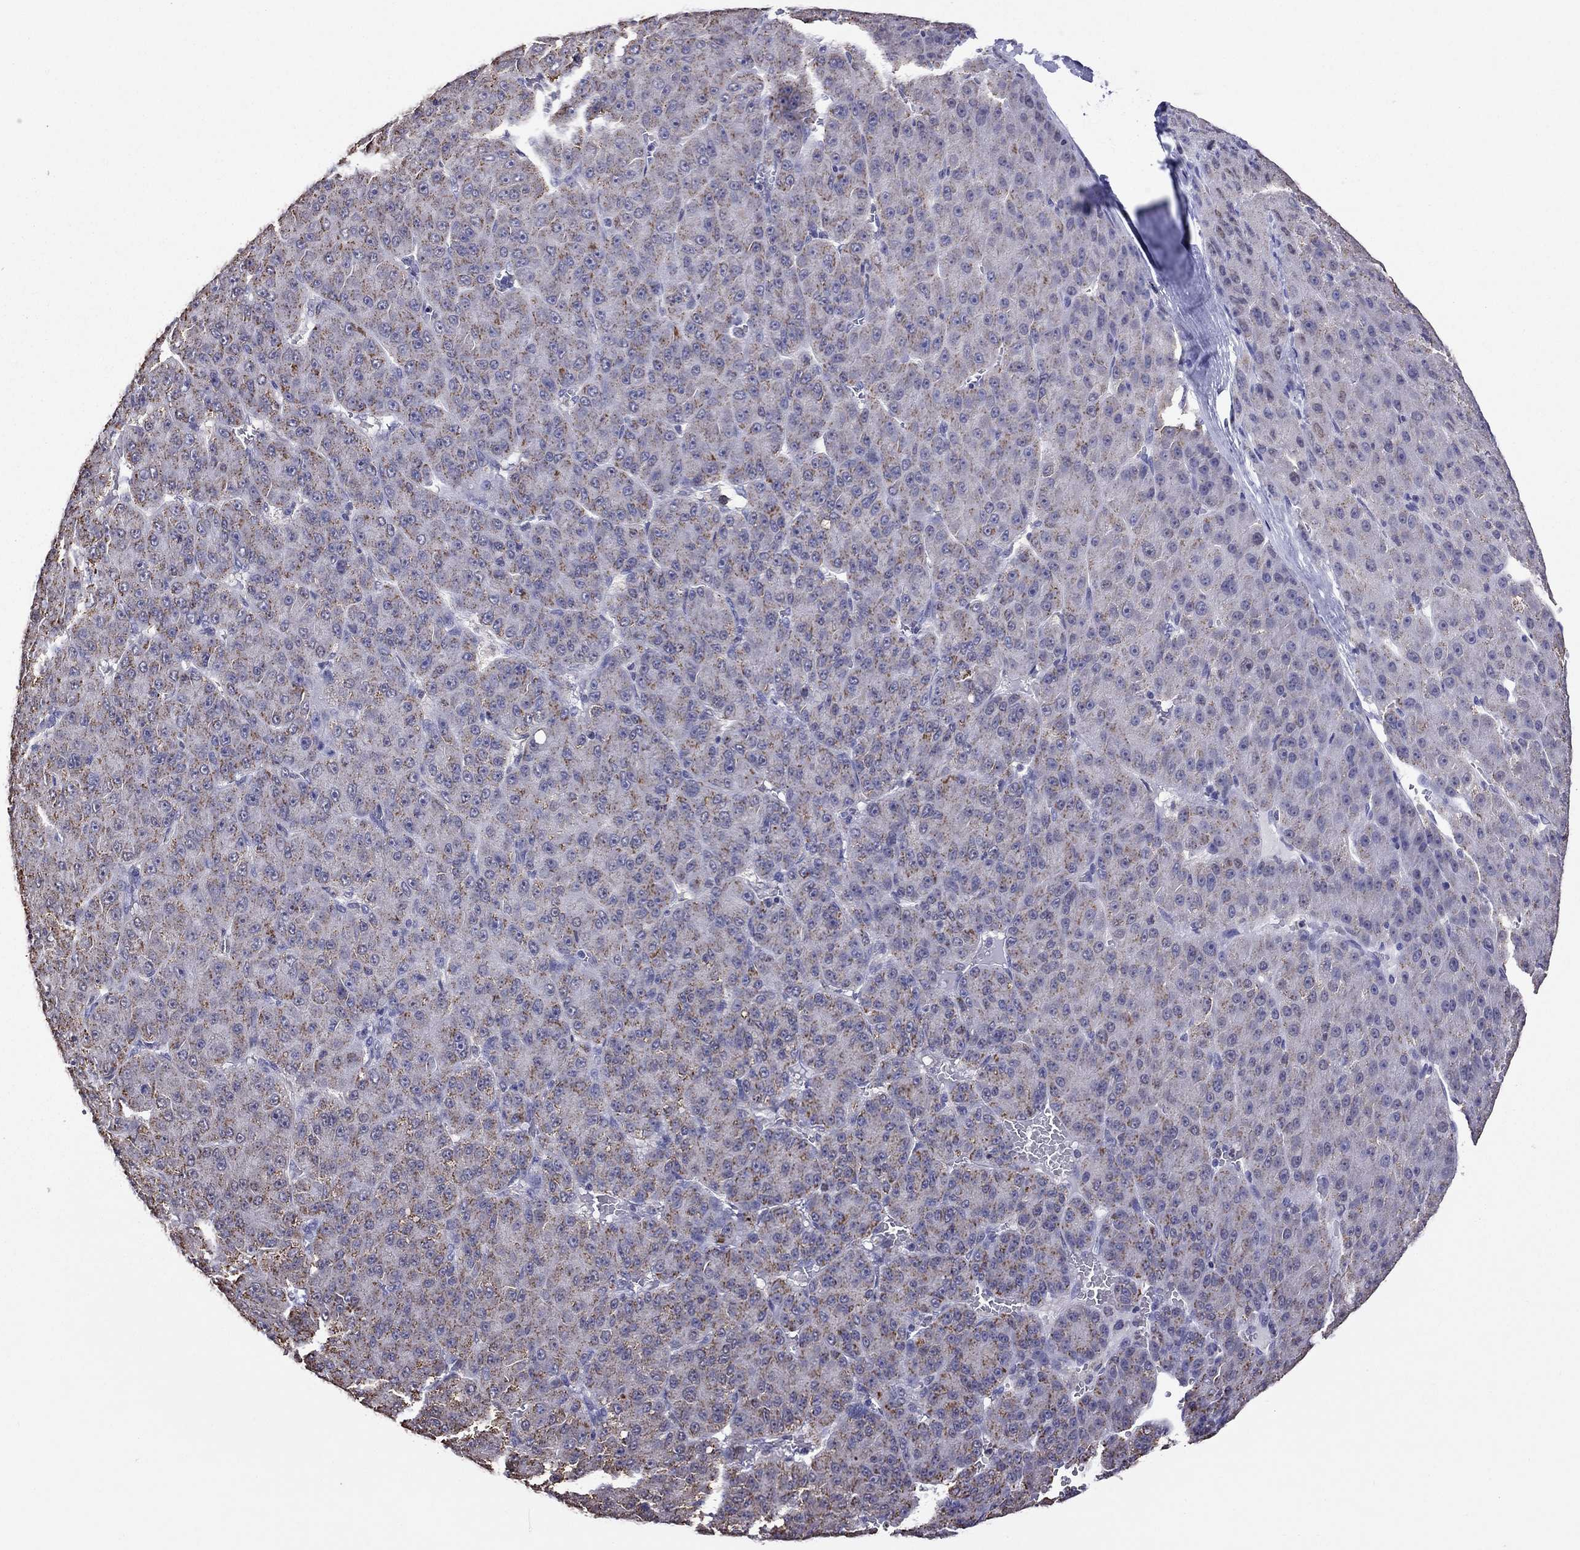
{"staining": {"intensity": "moderate", "quantity": "<25%", "location": "cytoplasmic/membranous"}, "tissue": "liver cancer", "cell_type": "Tumor cells", "image_type": "cancer", "snomed": [{"axis": "morphology", "description": "Carcinoma, Hepatocellular, NOS"}, {"axis": "topography", "description": "Liver"}], "caption": "Liver cancer stained with a protein marker shows moderate staining in tumor cells.", "gene": "SCG2", "patient": {"sex": "male", "age": 67}}